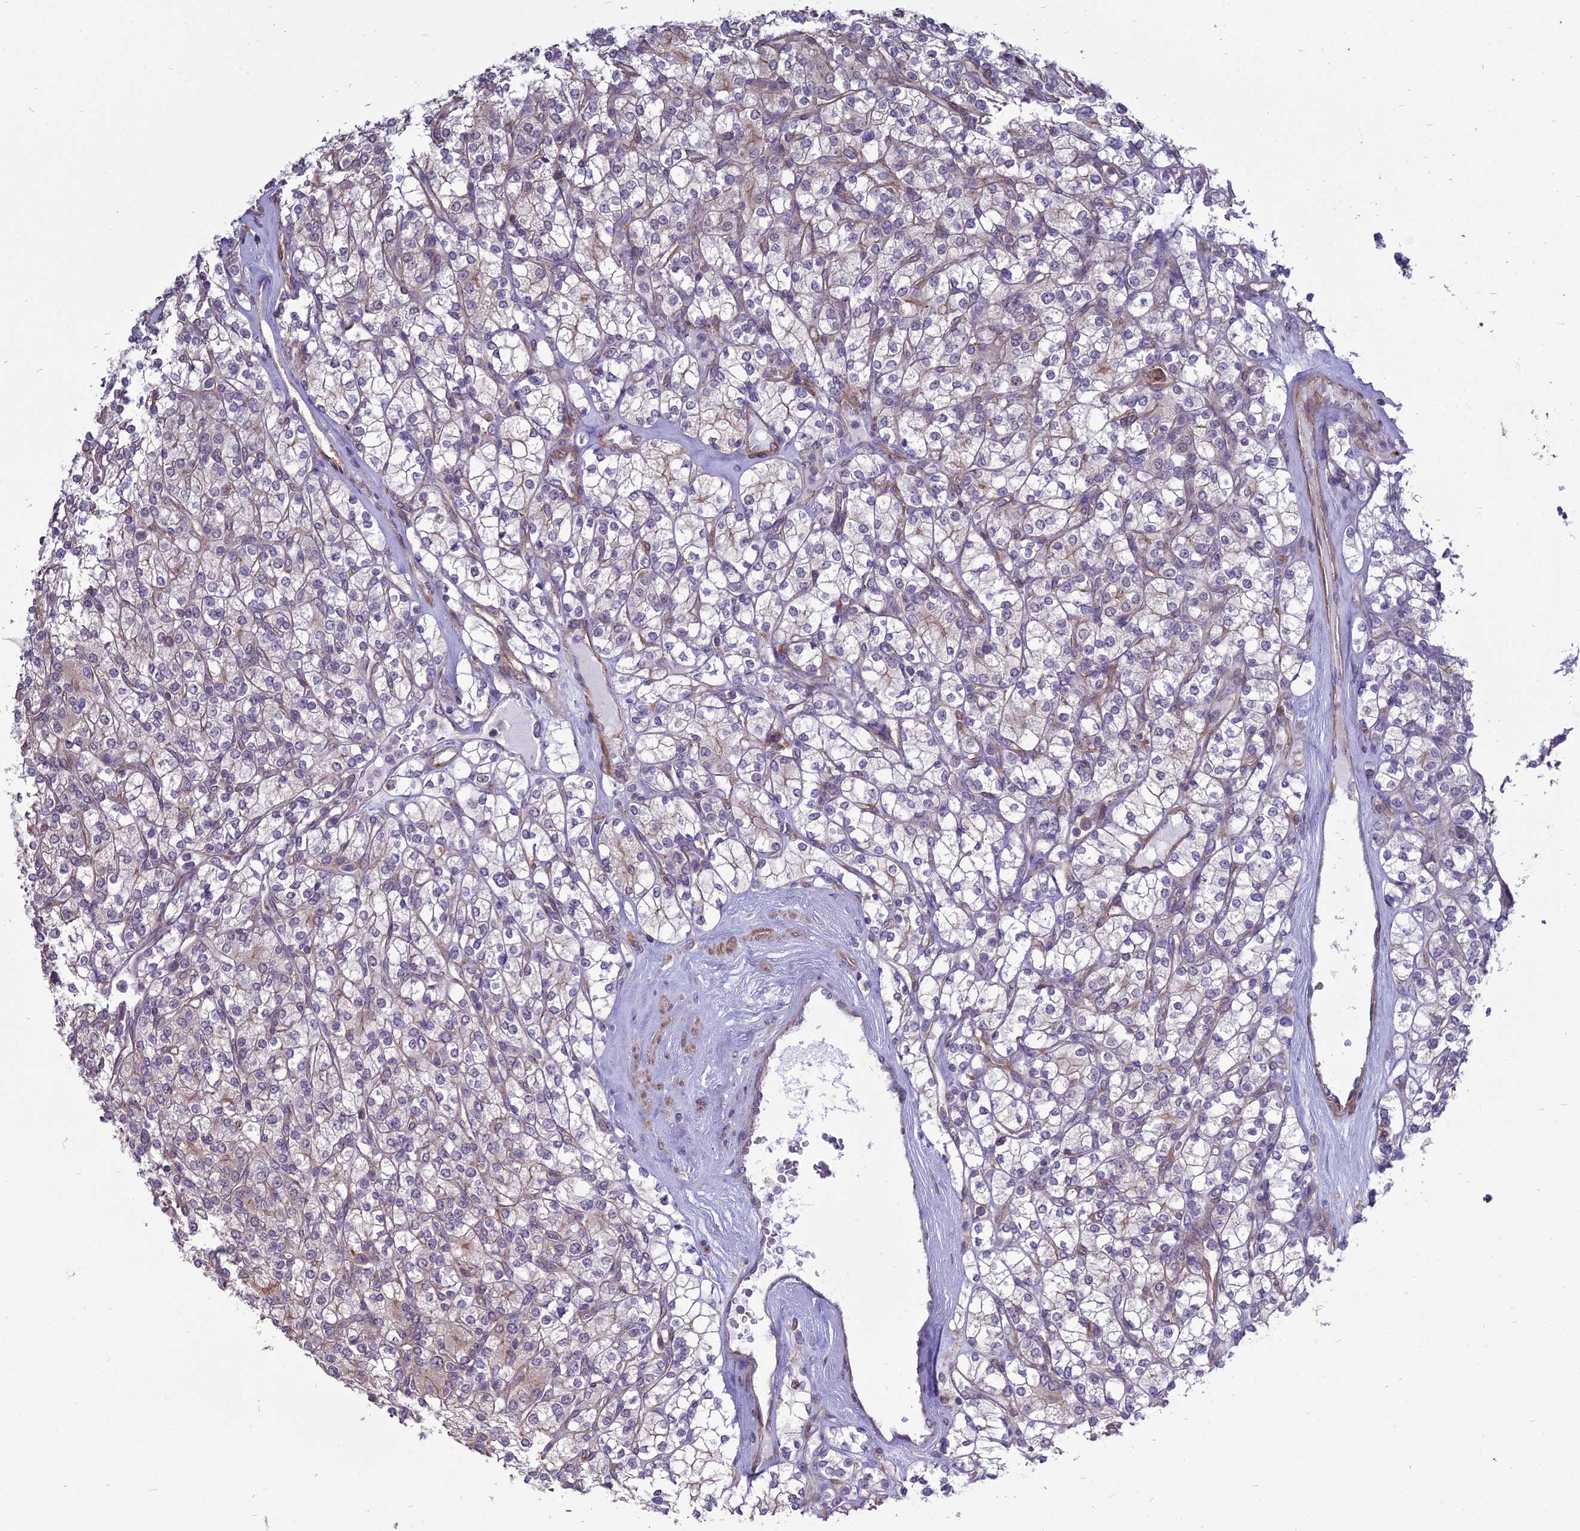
{"staining": {"intensity": "weak", "quantity": "<25%", "location": "cytoplasmic/membranous"}, "tissue": "renal cancer", "cell_type": "Tumor cells", "image_type": "cancer", "snomed": [{"axis": "morphology", "description": "Adenocarcinoma, NOS"}, {"axis": "topography", "description": "Kidney"}], "caption": "This is an immunohistochemistry image of renal cancer (adenocarcinoma). There is no expression in tumor cells.", "gene": "TSPYL2", "patient": {"sex": "male", "age": 77}}